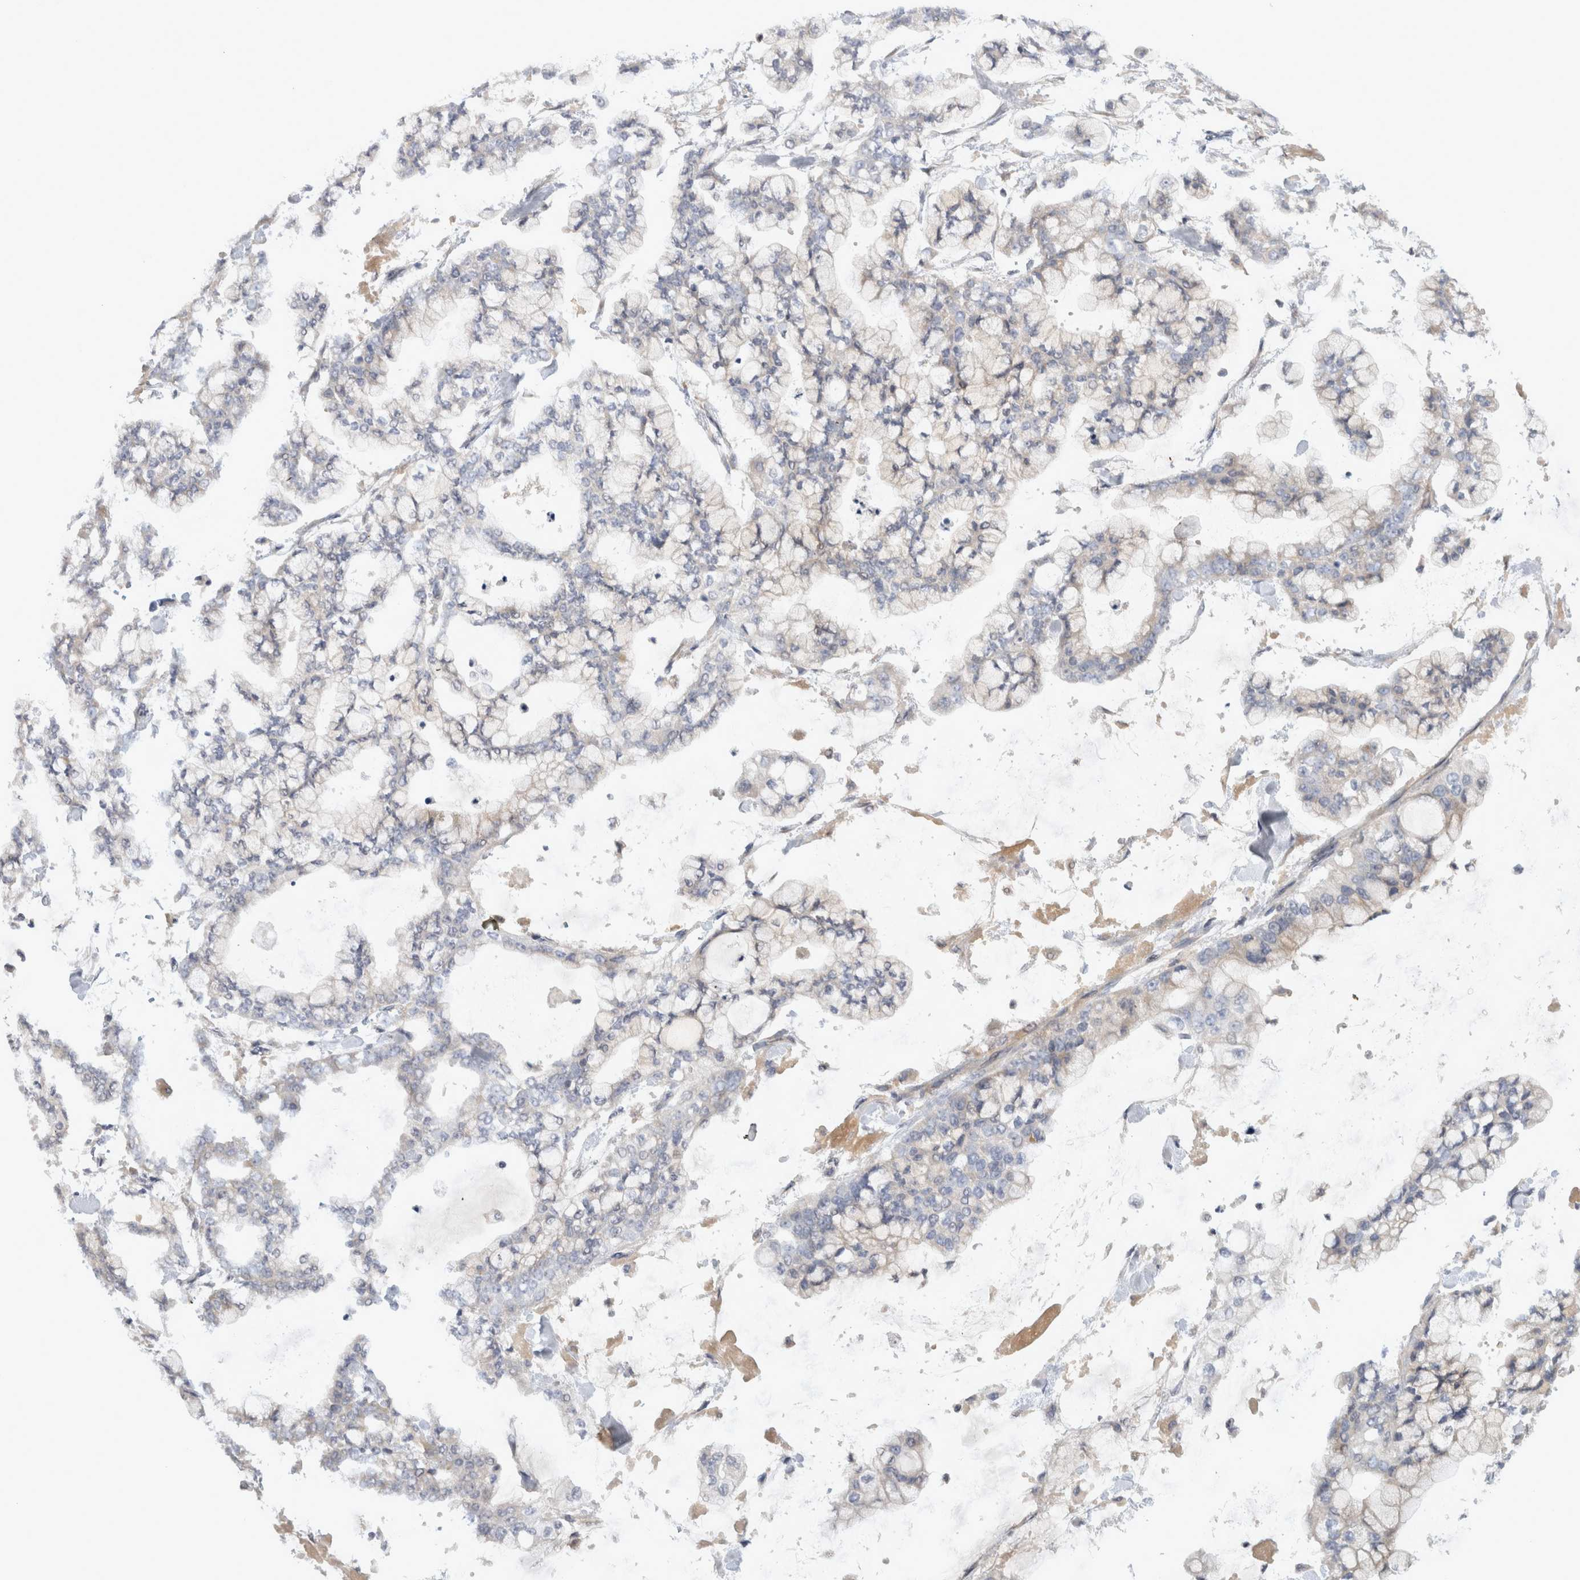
{"staining": {"intensity": "negative", "quantity": "none", "location": "none"}, "tissue": "stomach cancer", "cell_type": "Tumor cells", "image_type": "cancer", "snomed": [{"axis": "morphology", "description": "Normal tissue, NOS"}, {"axis": "morphology", "description": "Adenocarcinoma, NOS"}, {"axis": "topography", "description": "Stomach, upper"}, {"axis": "topography", "description": "Stomach"}], "caption": "DAB immunohistochemical staining of human stomach cancer reveals no significant positivity in tumor cells. (DAB (3,3'-diaminobenzidine) IHC visualized using brightfield microscopy, high magnification).", "gene": "VEPH1", "patient": {"sex": "male", "age": 76}}